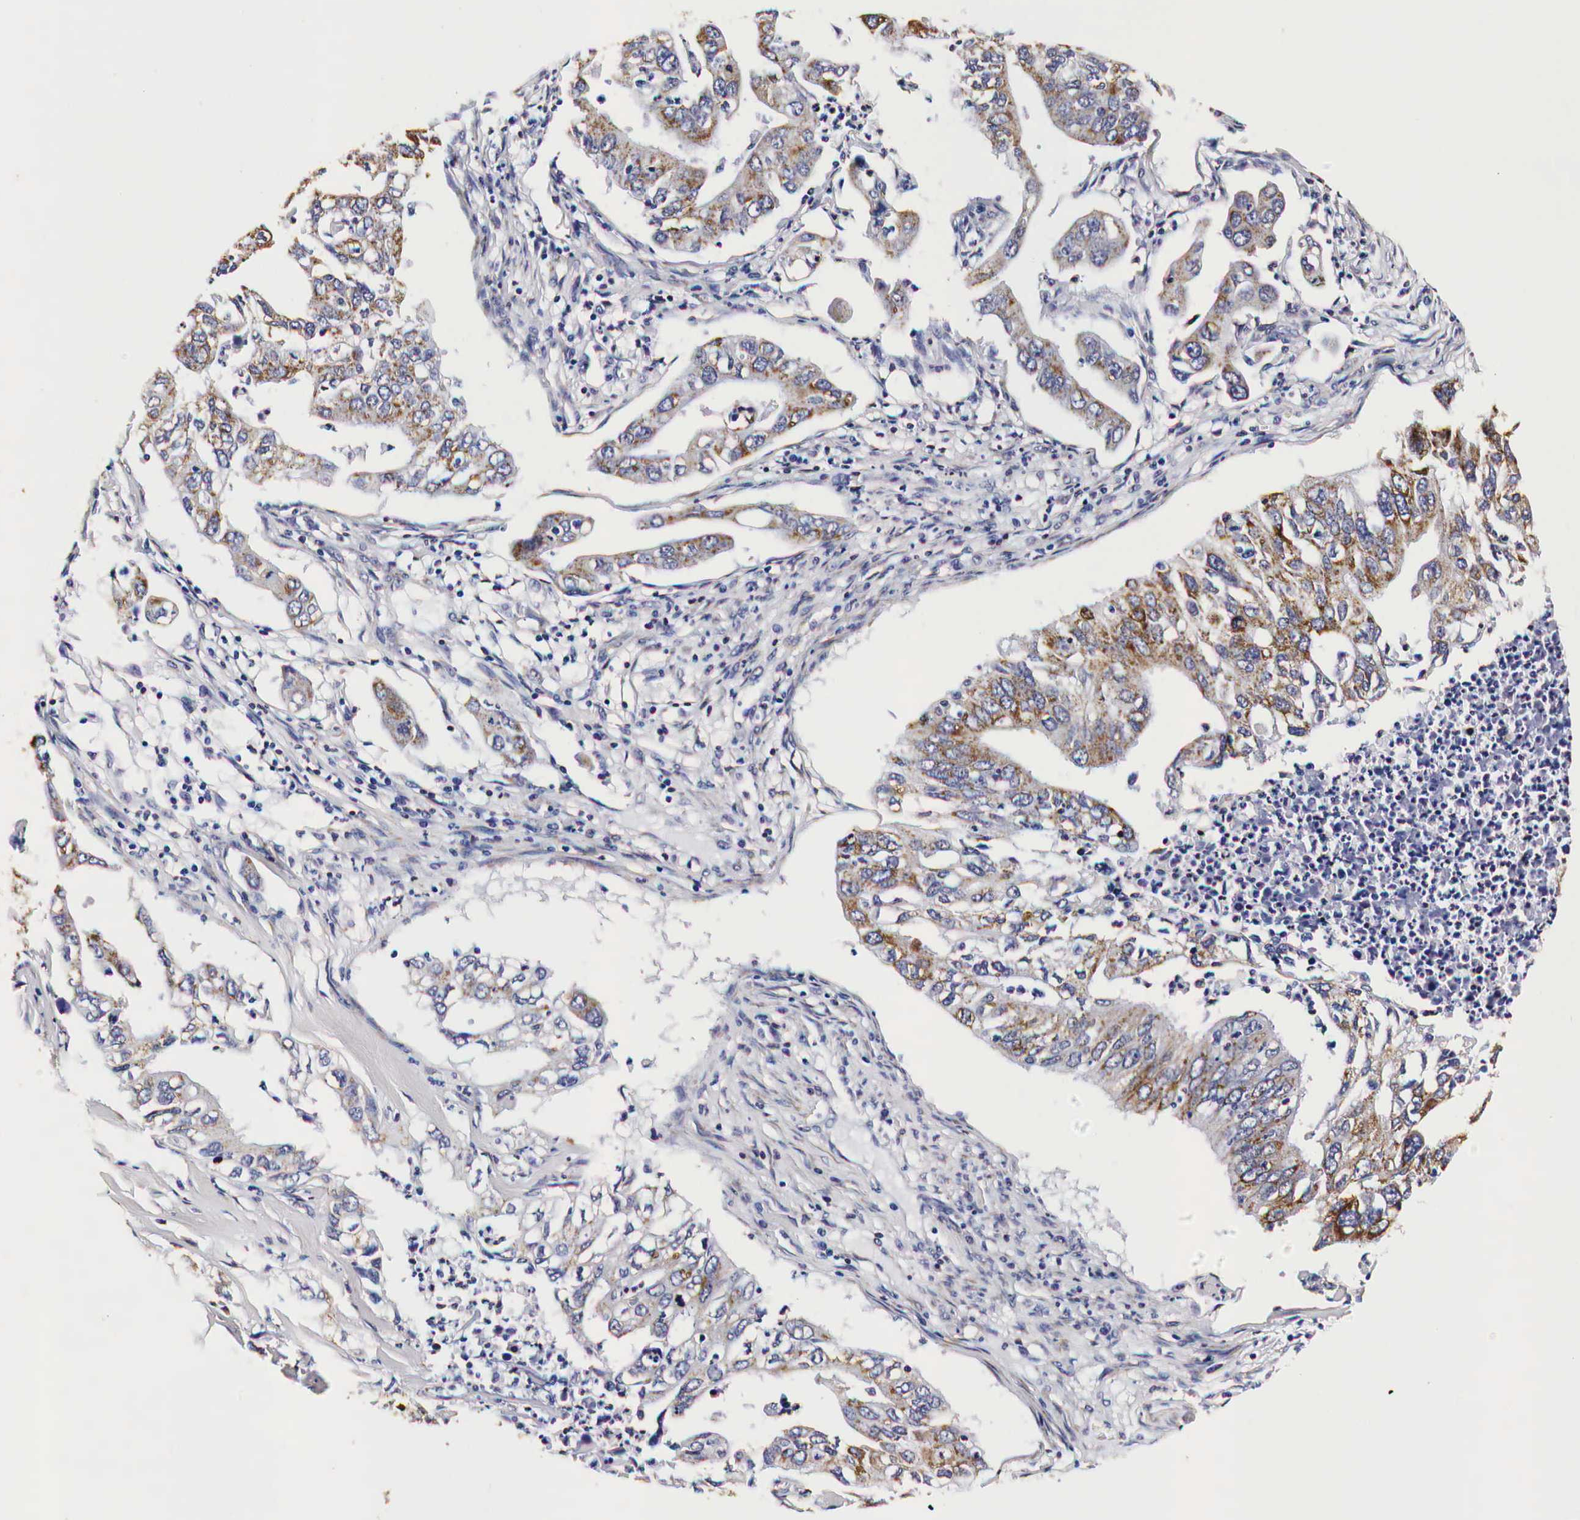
{"staining": {"intensity": "weak", "quantity": "25%-75%", "location": "cytoplasmic/membranous"}, "tissue": "lung cancer", "cell_type": "Tumor cells", "image_type": "cancer", "snomed": [{"axis": "morphology", "description": "Adenocarcinoma, NOS"}, {"axis": "topography", "description": "Lung"}], "caption": "Tumor cells exhibit low levels of weak cytoplasmic/membranous positivity in about 25%-75% of cells in lung adenocarcinoma.", "gene": "CKAP4", "patient": {"sex": "male", "age": 48}}